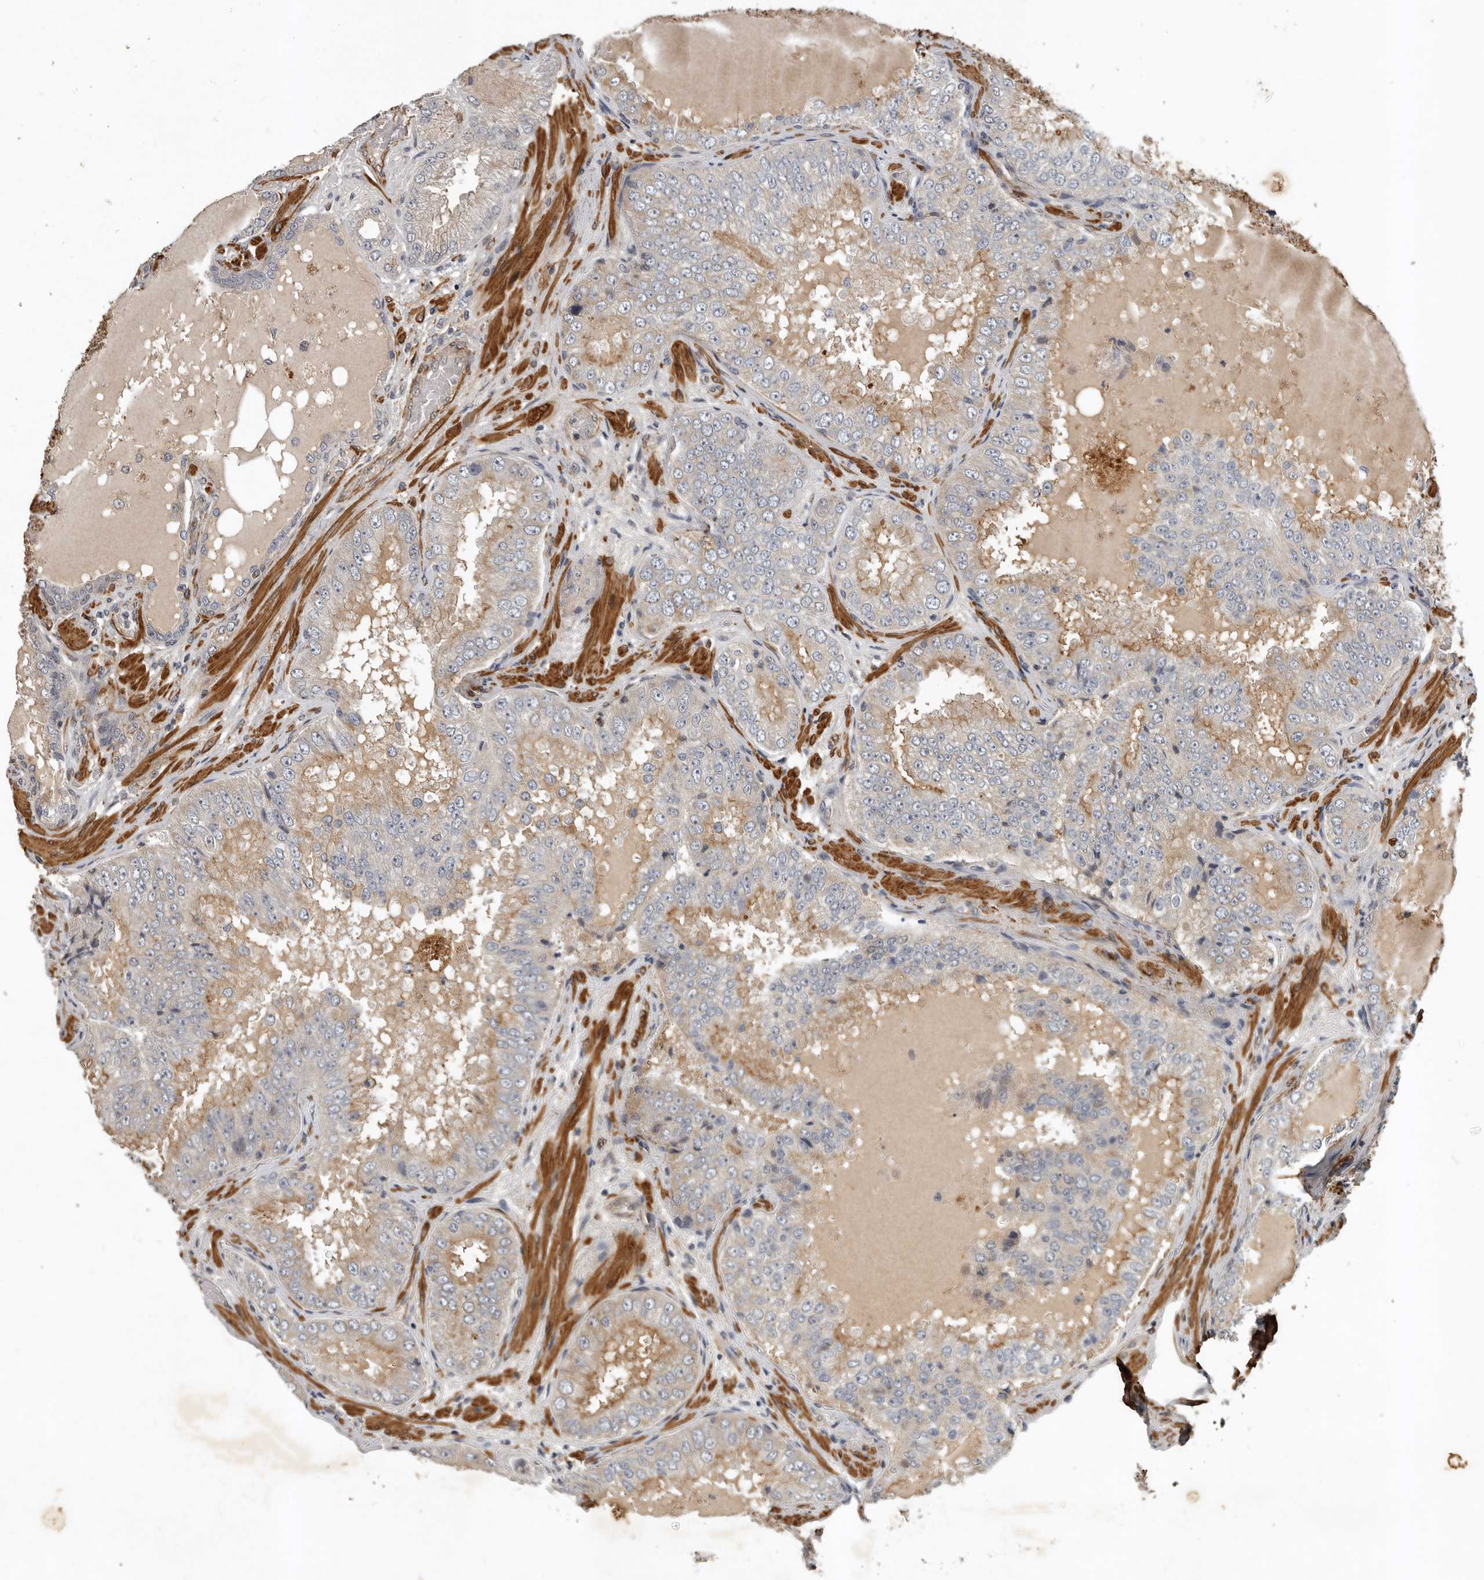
{"staining": {"intensity": "weak", "quantity": "<25%", "location": "cytoplasmic/membranous"}, "tissue": "prostate cancer", "cell_type": "Tumor cells", "image_type": "cancer", "snomed": [{"axis": "morphology", "description": "Adenocarcinoma, High grade"}, {"axis": "topography", "description": "Prostate"}], "caption": "High-grade adenocarcinoma (prostate) stained for a protein using immunohistochemistry displays no expression tumor cells.", "gene": "RNF157", "patient": {"sex": "male", "age": 58}}